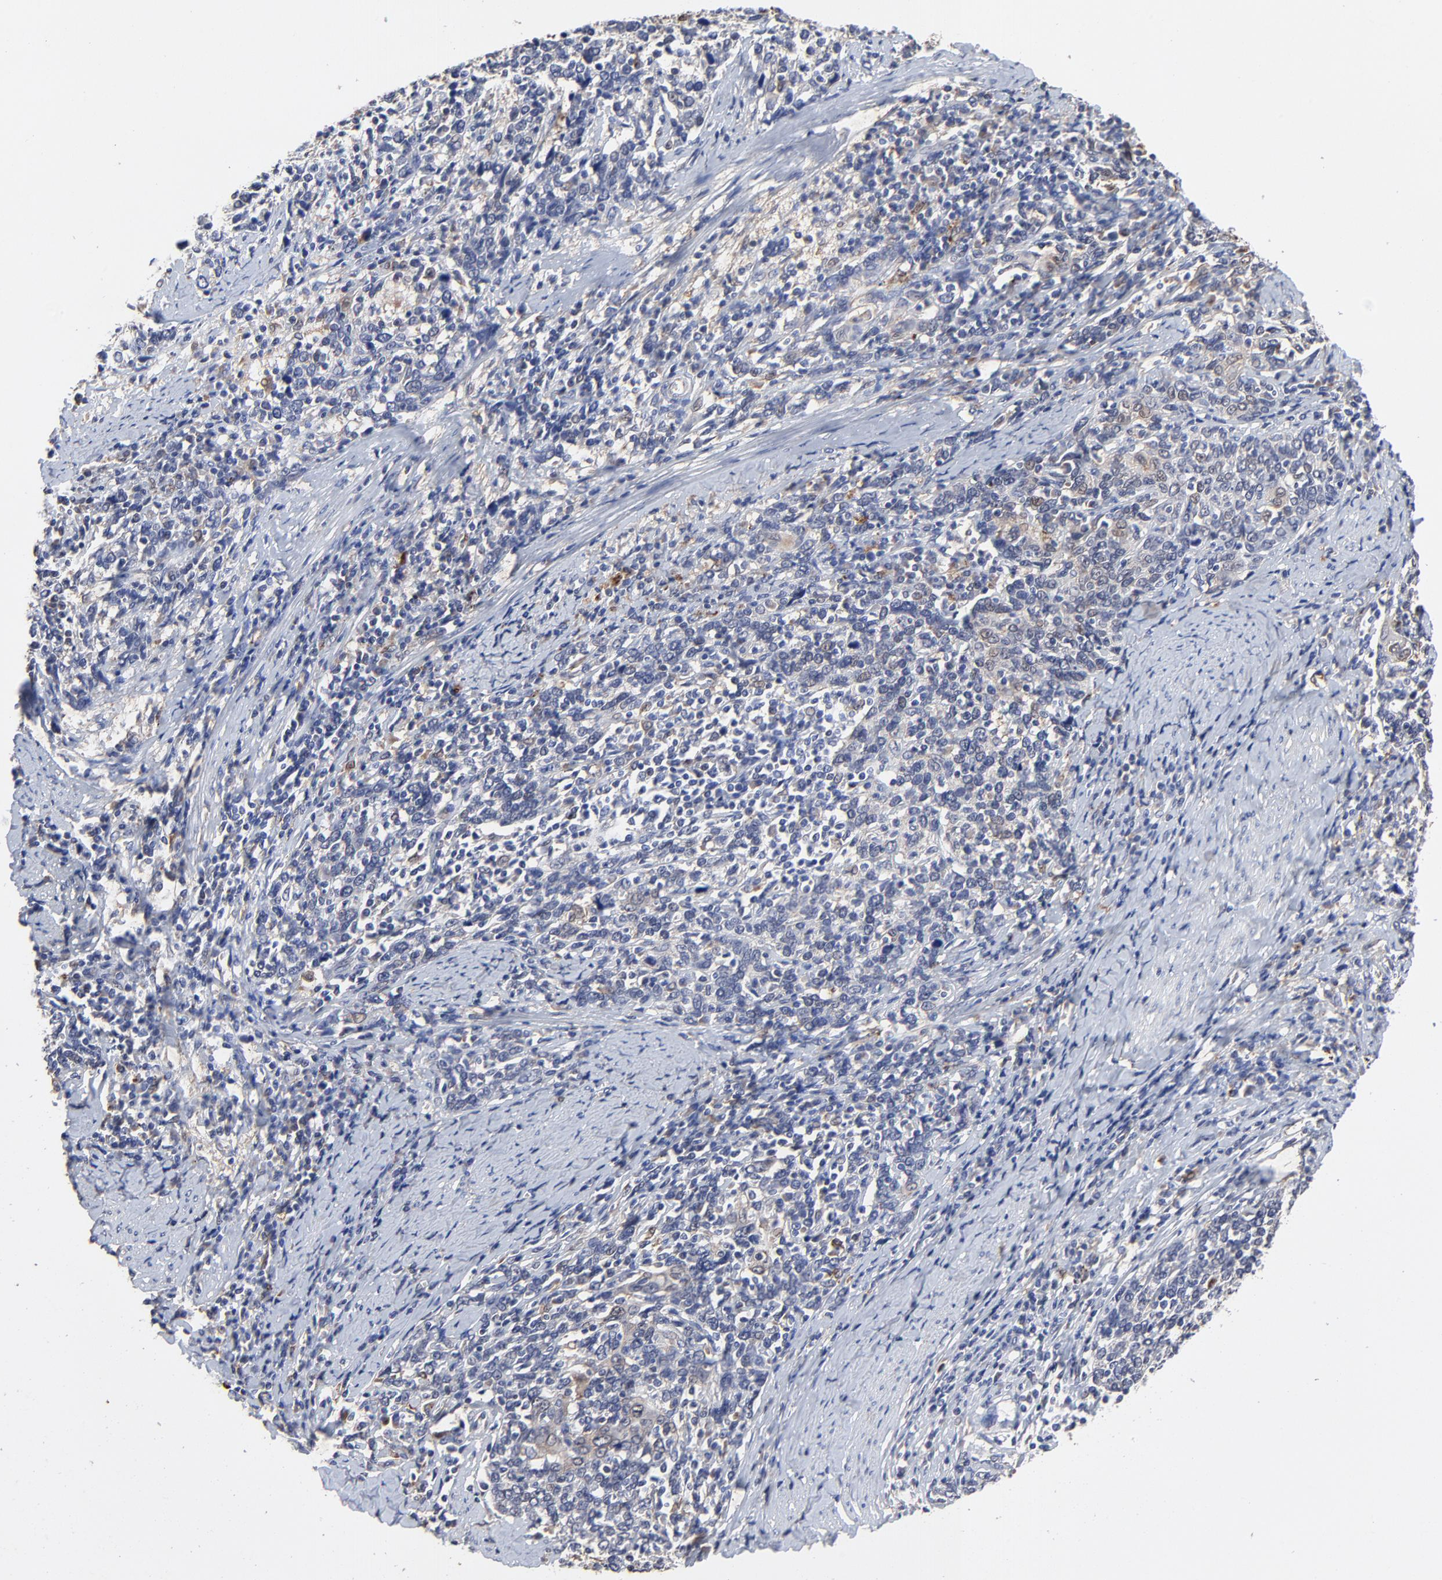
{"staining": {"intensity": "weak", "quantity": "<25%", "location": "cytoplasmic/membranous"}, "tissue": "cervical cancer", "cell_type": "Tumor cells", "image_type": "cancer", "snomed": [{"axis": "morphology", "description": "Squamous cell carcinoma, NOS"}, {"axis": "topography", "description": "Cervix"}], "caption": "The immunohistochemistry micrograph has no significant positivity in tumor cells of cervical cancer tissue.", "gene": "LGALS3", "patient": {"sex": "female", "age": 41}}